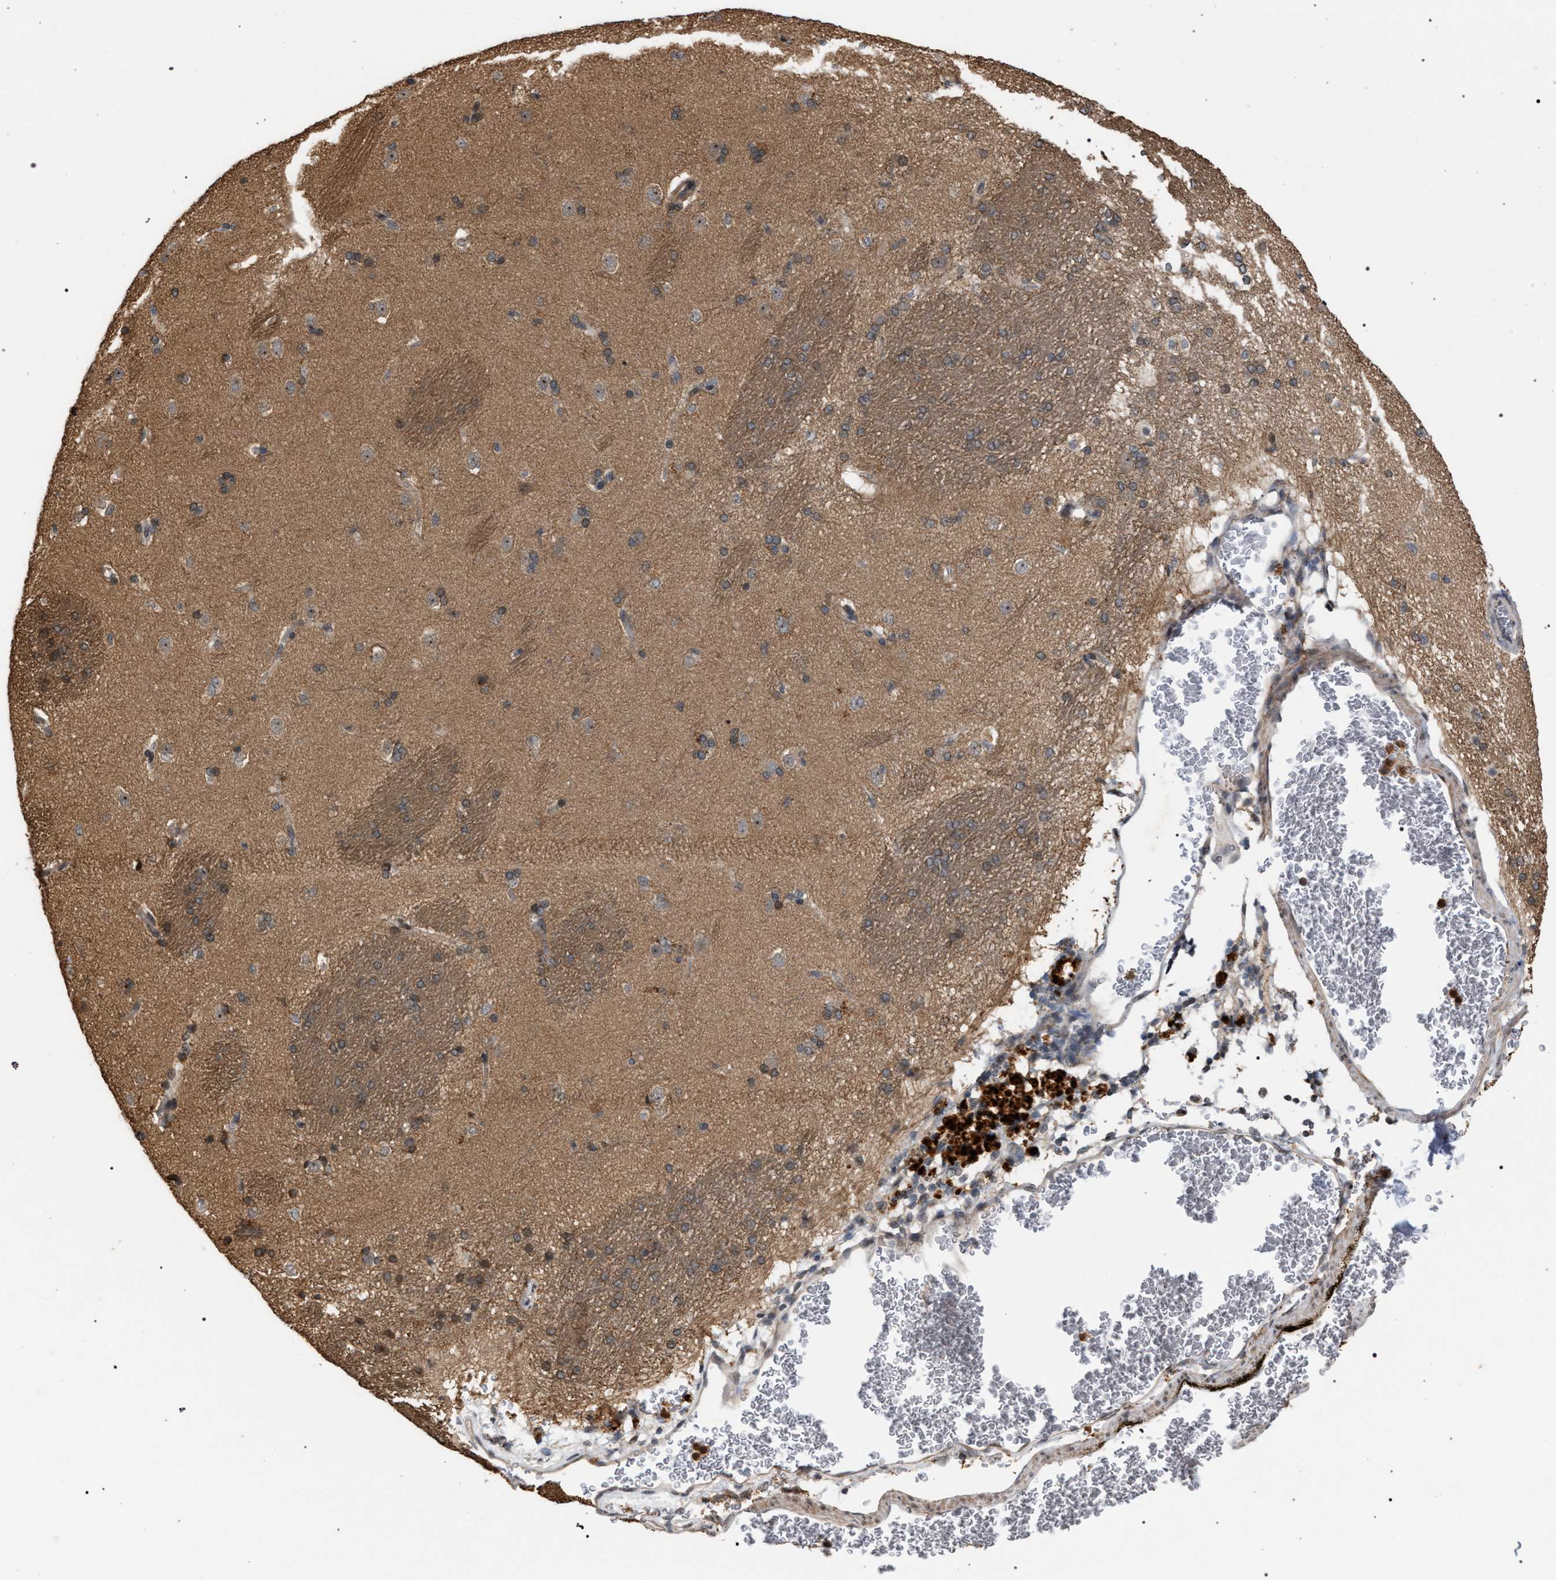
{"staining": {"intensity": "weak", "quantity": ">75%", "location": "cytoplasmic/membranous"}, "tissue": "caudate", "cell_type": "Glial cells", "image_type": "normal", "snomed": [{"axis": "morphology", "description": "Normal tissue, NOS"}, {"axis": "topography", "description": "Lateral ventricle wall"}], "caption": "Caudate stained for a protein (brown) exhibits weak cytoplasmic/membranous positive staining in about >75% of glial cells.", "gene": "IRAK4", "patient": {"sex": "female", "age": 19}}